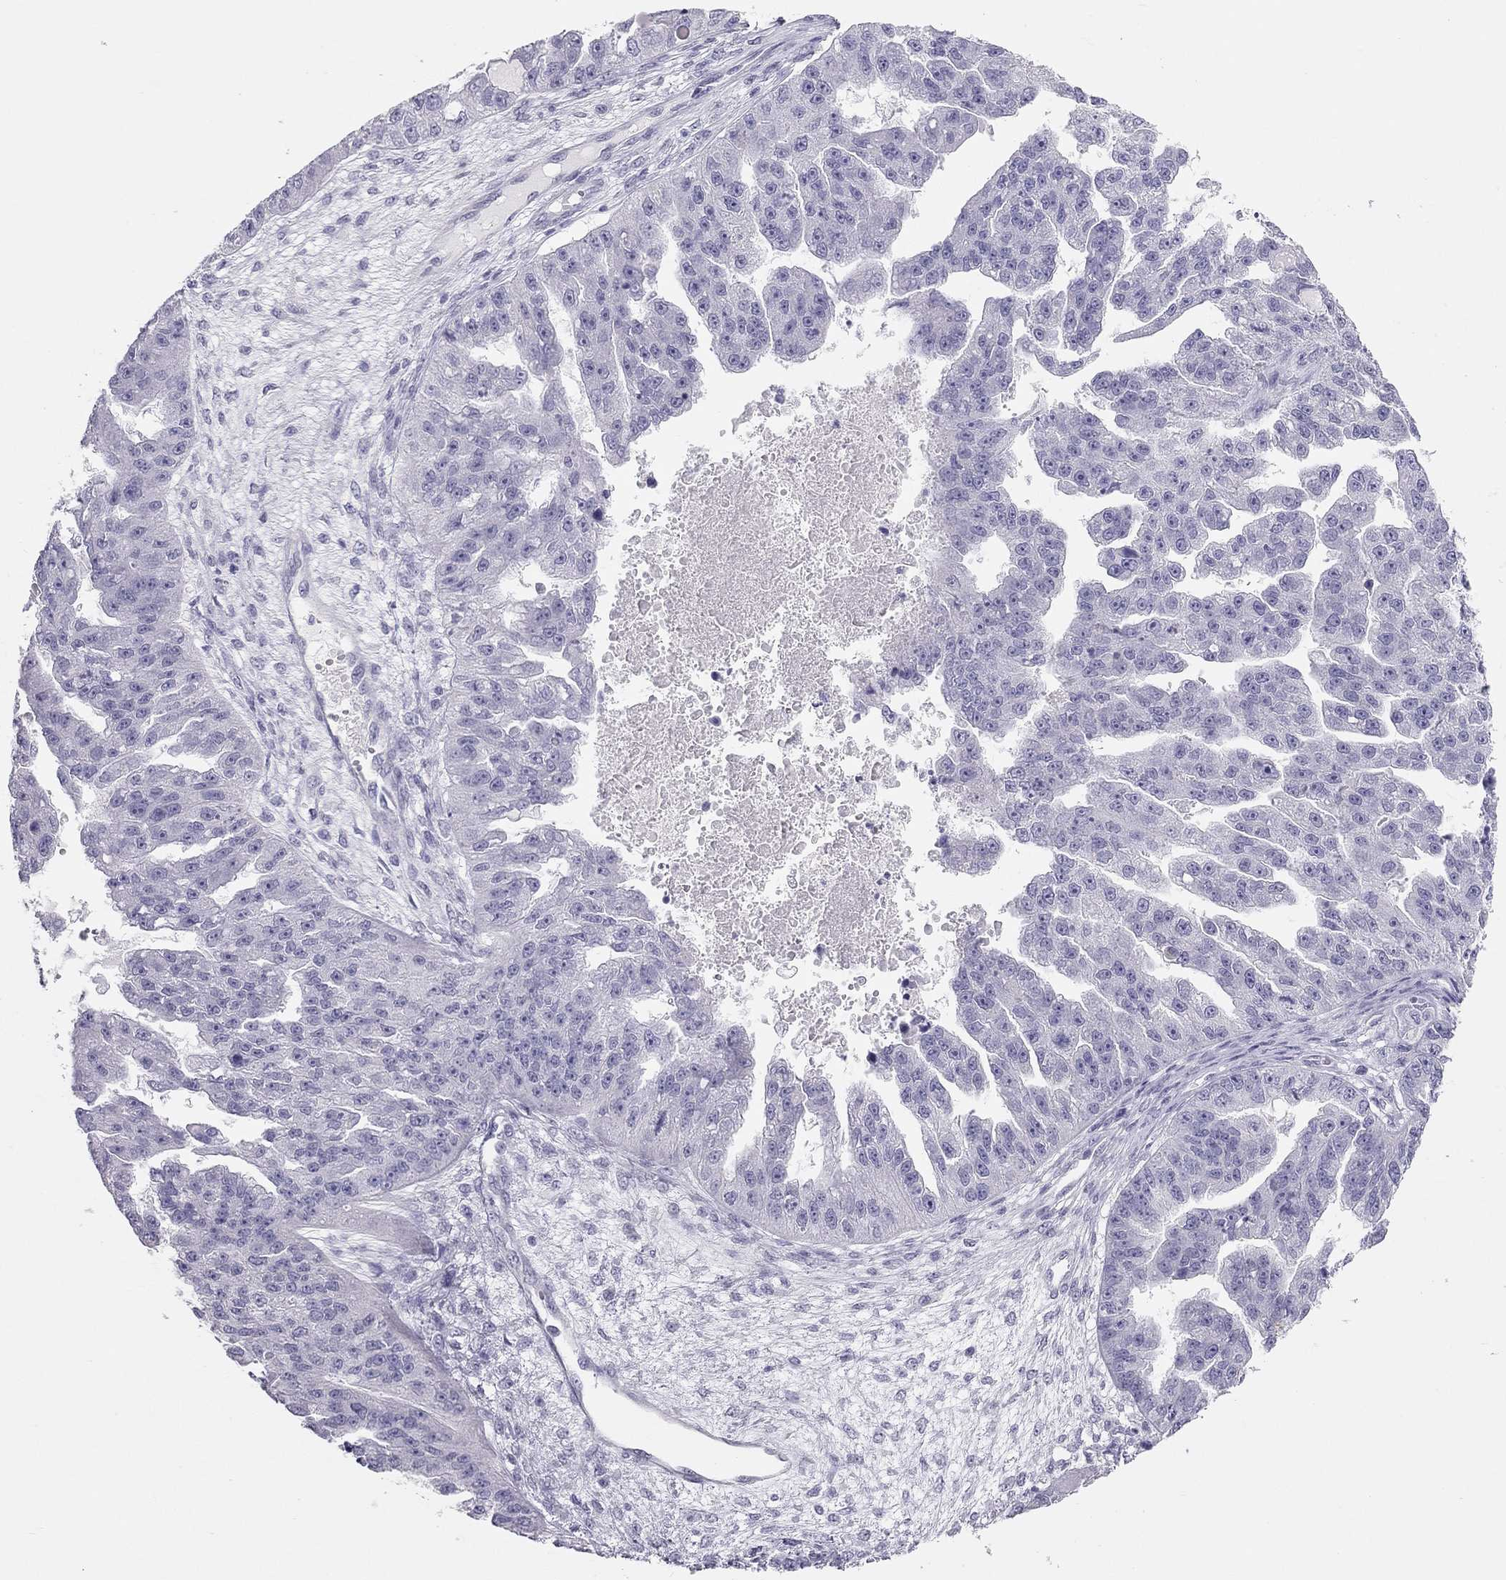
{"staining": {"intensity": "negative", "quantity": "none", "location": "none"}, "tissue": "ovarian cancer", "cell_type": "Tumor cells", "image_type": "cancer", "snomed": [{"axis": "morphology", "description": "Cystadenocarcinoma, serous, NOS"}, {"axis": "topography", "description": "Ovary"}], "caption": "DAB (3,3'-diaminobenzidine) immunohistochemical staining of human ovarian cancer reveals no significant staining in tumor cells.", "gene": "SPATA12", "patient": {"sex": "female", "age": 58}}